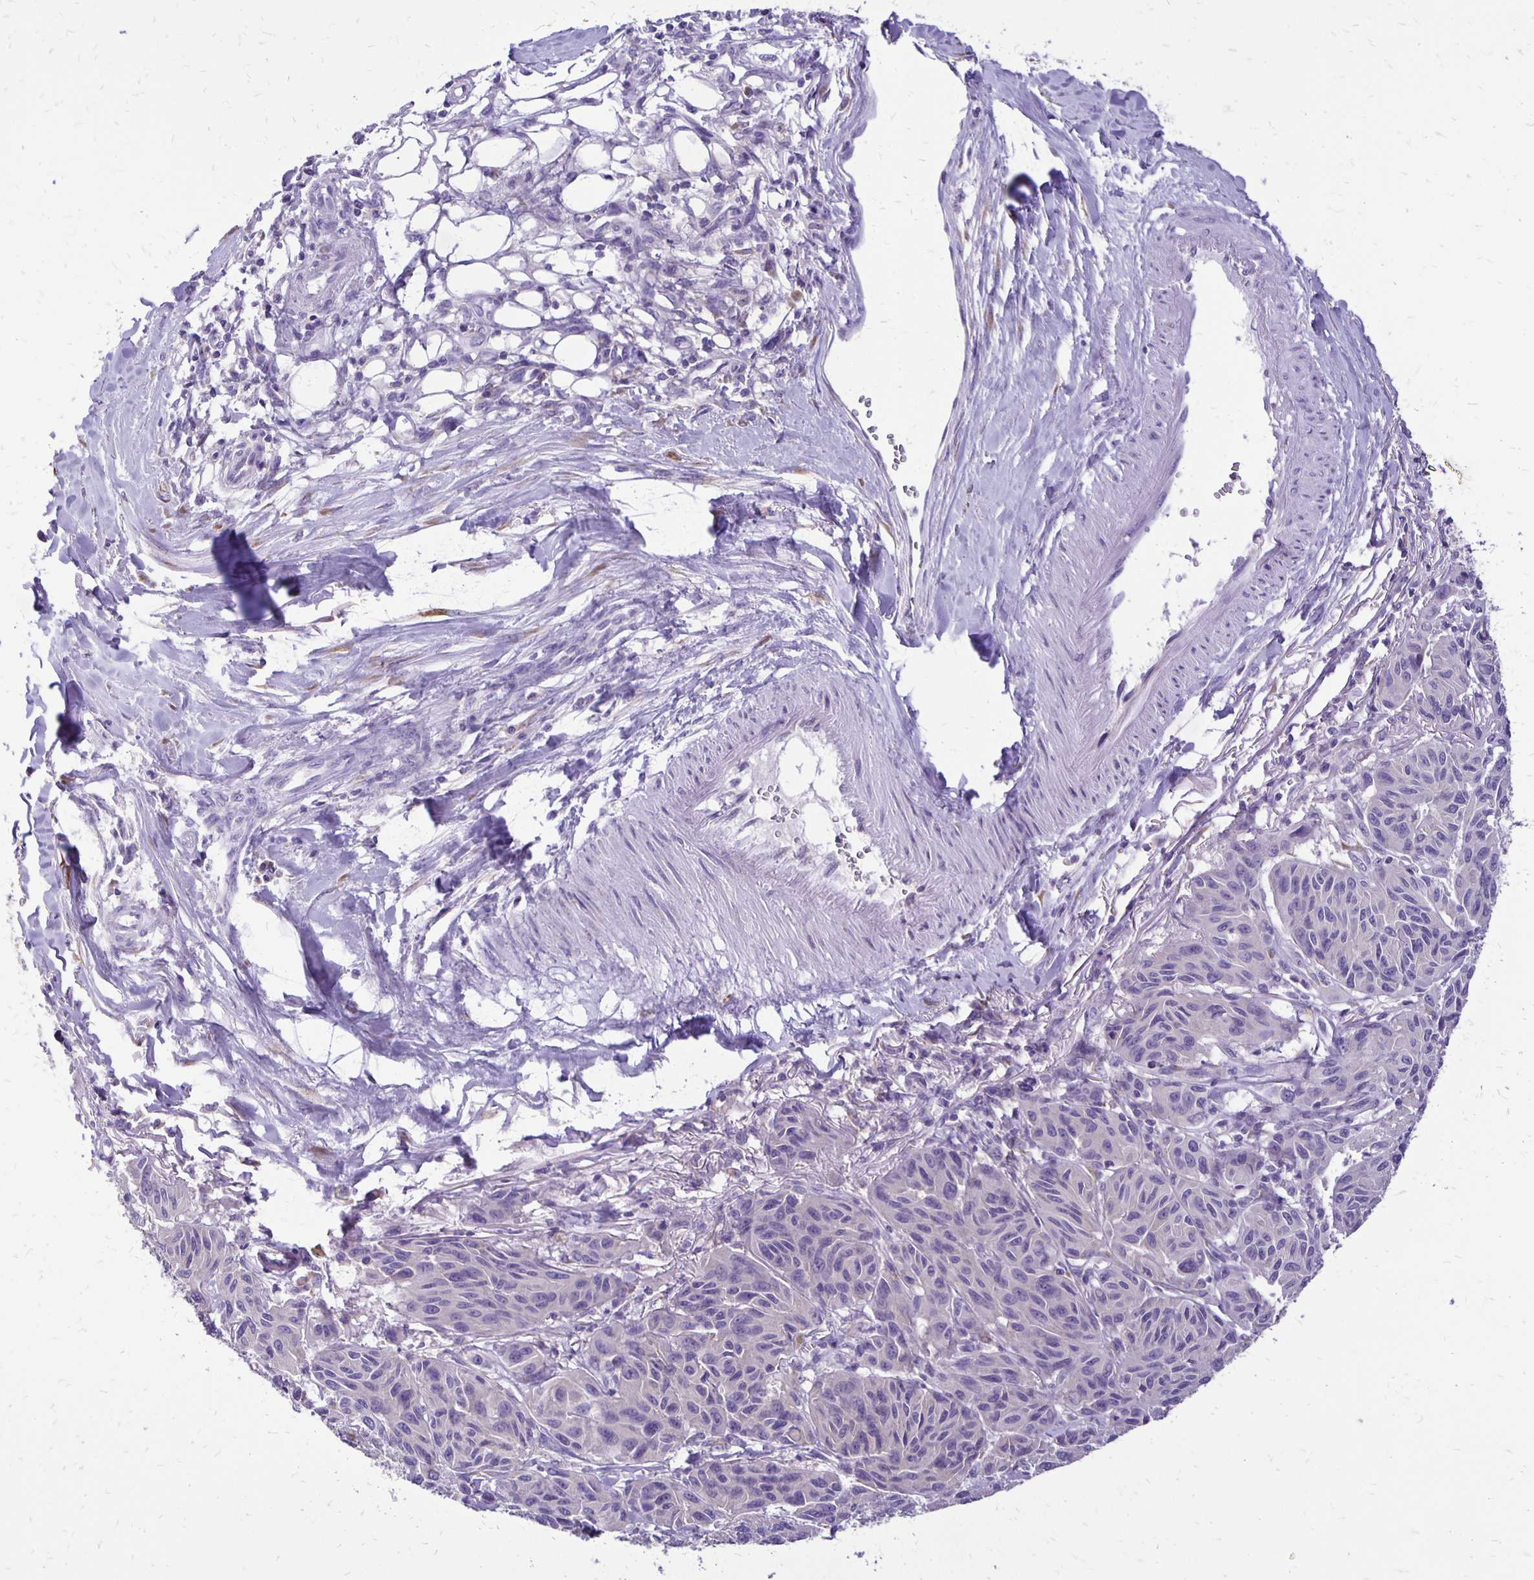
{"staining": {"intensity": "negative", "quantity": "none", "location": "none"}, "tissue": "melanoma", "cell_type": "Tumor cells", "image_type": "cancer", "snomed": [{"axis": "morphology", "description": "Malignant melanoma, NOS"}, {"axis": "topography", "description": "Skin"}], "caption": "This is an immunohistochemistry histopathology image of human melanoma. There is no expression in tumor cells.", "gene": "ANKRD45", "patient": {"sex": "female", "age": 66}}